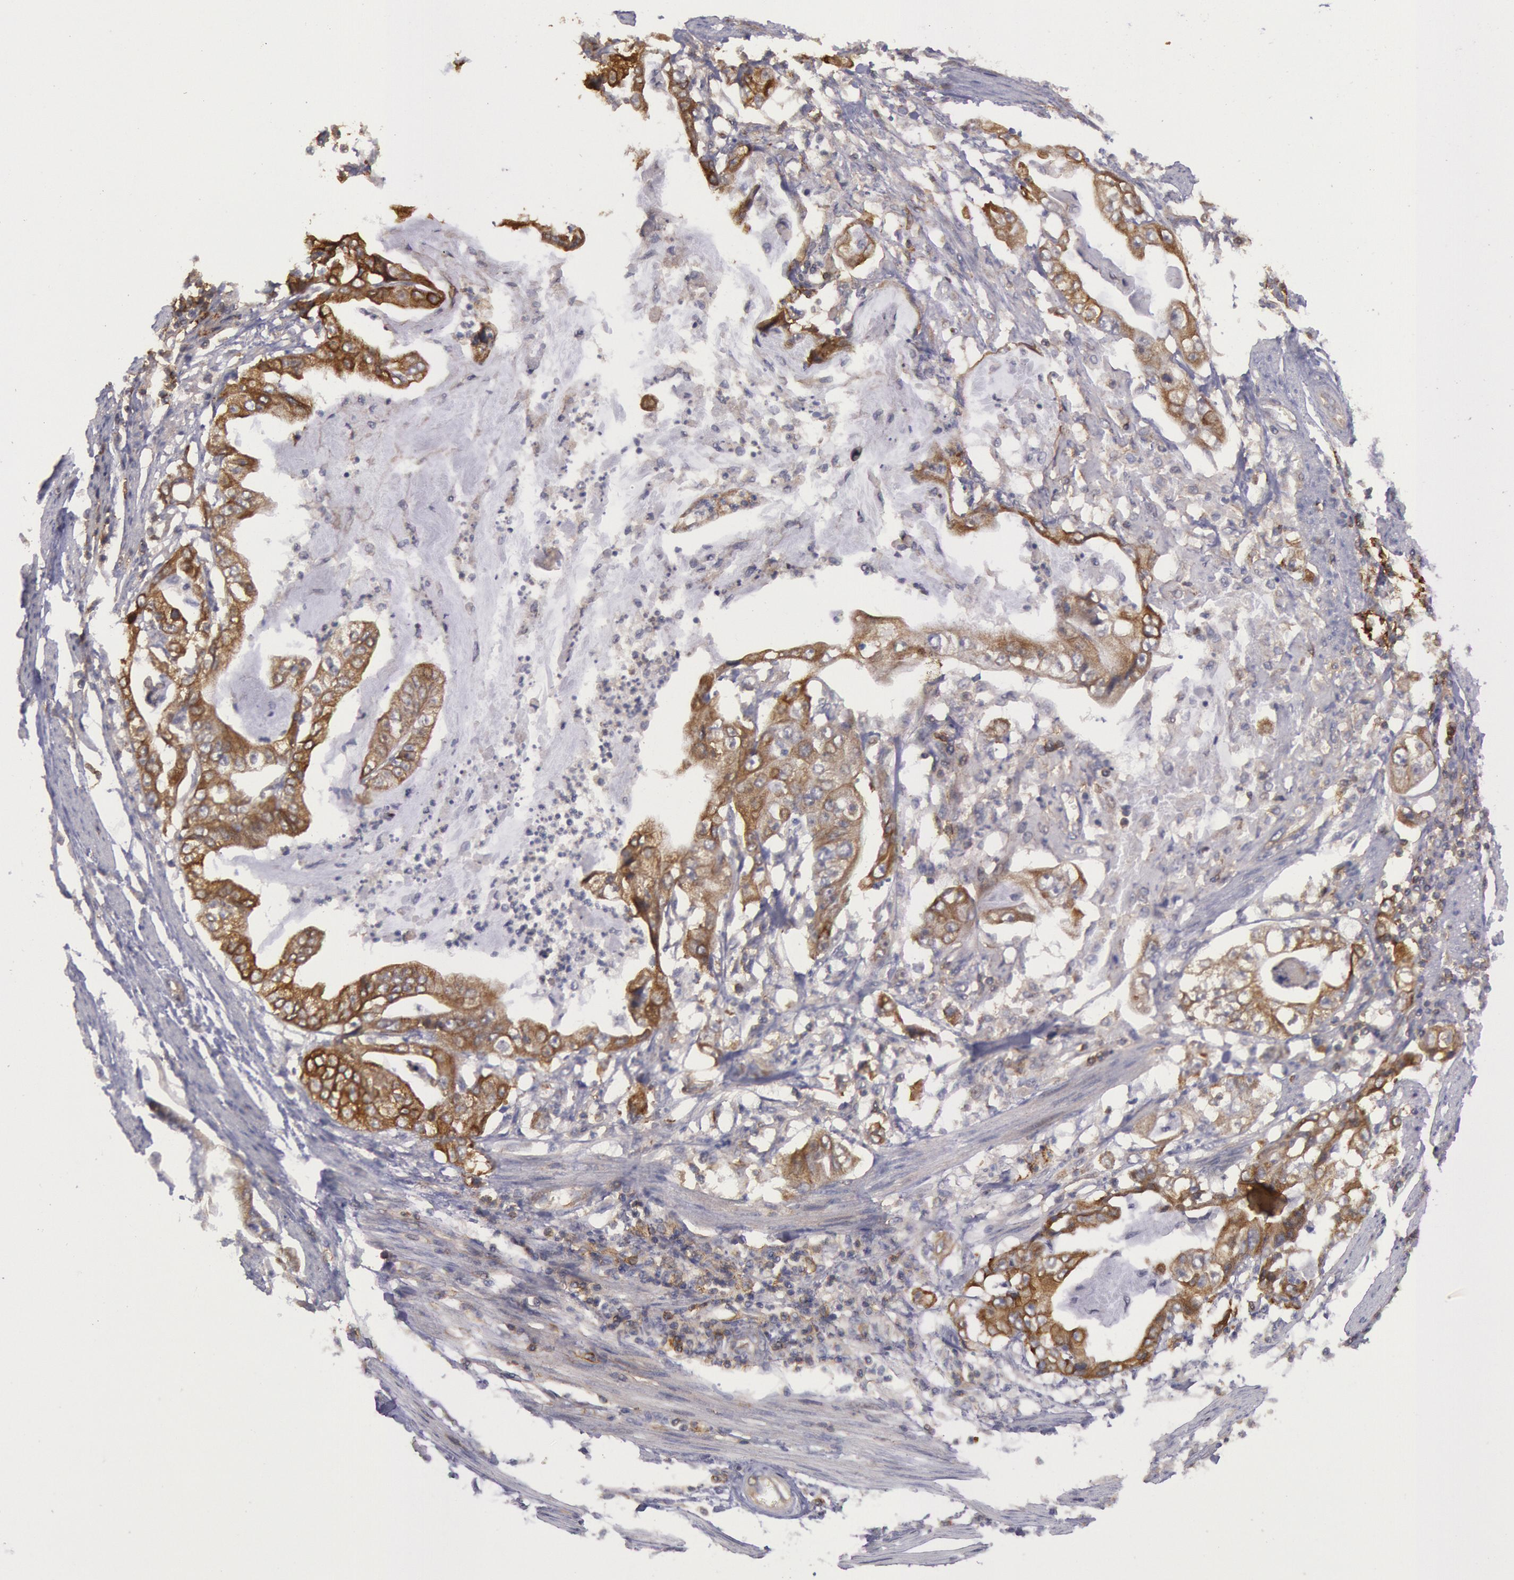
{"staining": {"intensity": "strong", "quantity": "25%-75%", "location": "cytoplasmic/membranous"}, "tissue": "stomach cancer", "cell_type": "Tumor cells", "image_type": "cancer", "snomed": [{"axis": "morphology", "description": "Adenocarcinoma, NOS"}, {"axis": "topography", "description": "Pancreas"}, {"axis": "topography", "description": "Stomach, upper"}], "caption": "DAB (3,3'-diaminobenzidine) immunohistochemical staining of human stomach cancer (adenocarcinoma) reveals strong cytoplasmic/membranous protein expression in about 25%-75% of tumor cells.", "gene": "TRIB2", "patient": {"sex": "male", "age": 77}}